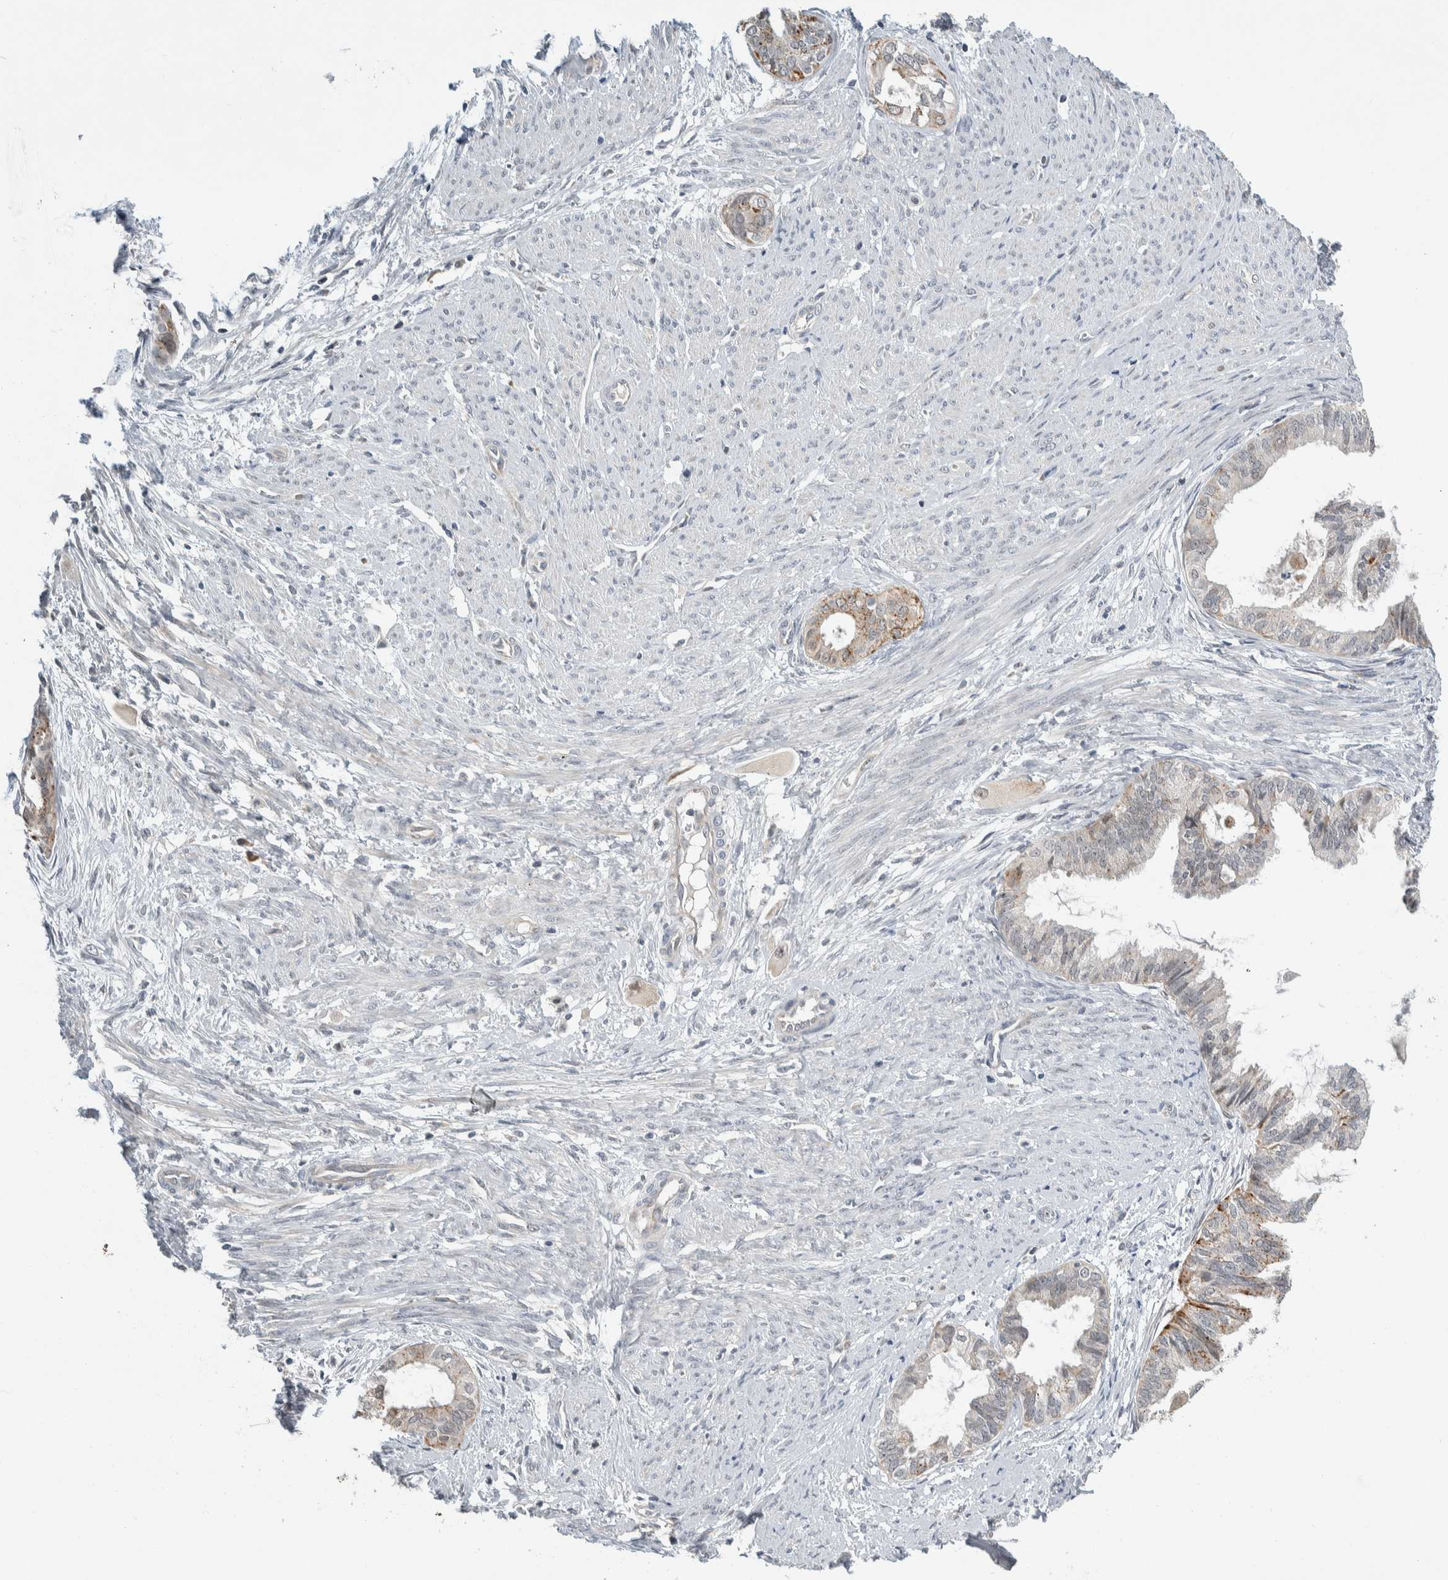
{"staining": {"intensity": "weak", "quantity": "<25%", "location": "cytoplasmic/membranous"}, "tissue": "cervical cancer", "cell_type": "Tumor cells", "image_type": "cancer", "snomed": [{"axis": "morphology", "description": "Normal tissue, NOS"}, {"axis": "morphology", "description": "Adenocarcinoma, NOS"}, {"axis": "topography", "description": "Cervix"}, {"axis": "topography", "description": "Endometrium"}], "caption": "Cervical cancer (adenocarcinoma) stained for a protein using immunohistochemistry demonstrates no staining tumor cells.", "gene": "SHPK", "patient": {"sex": "female", "age": 86}}